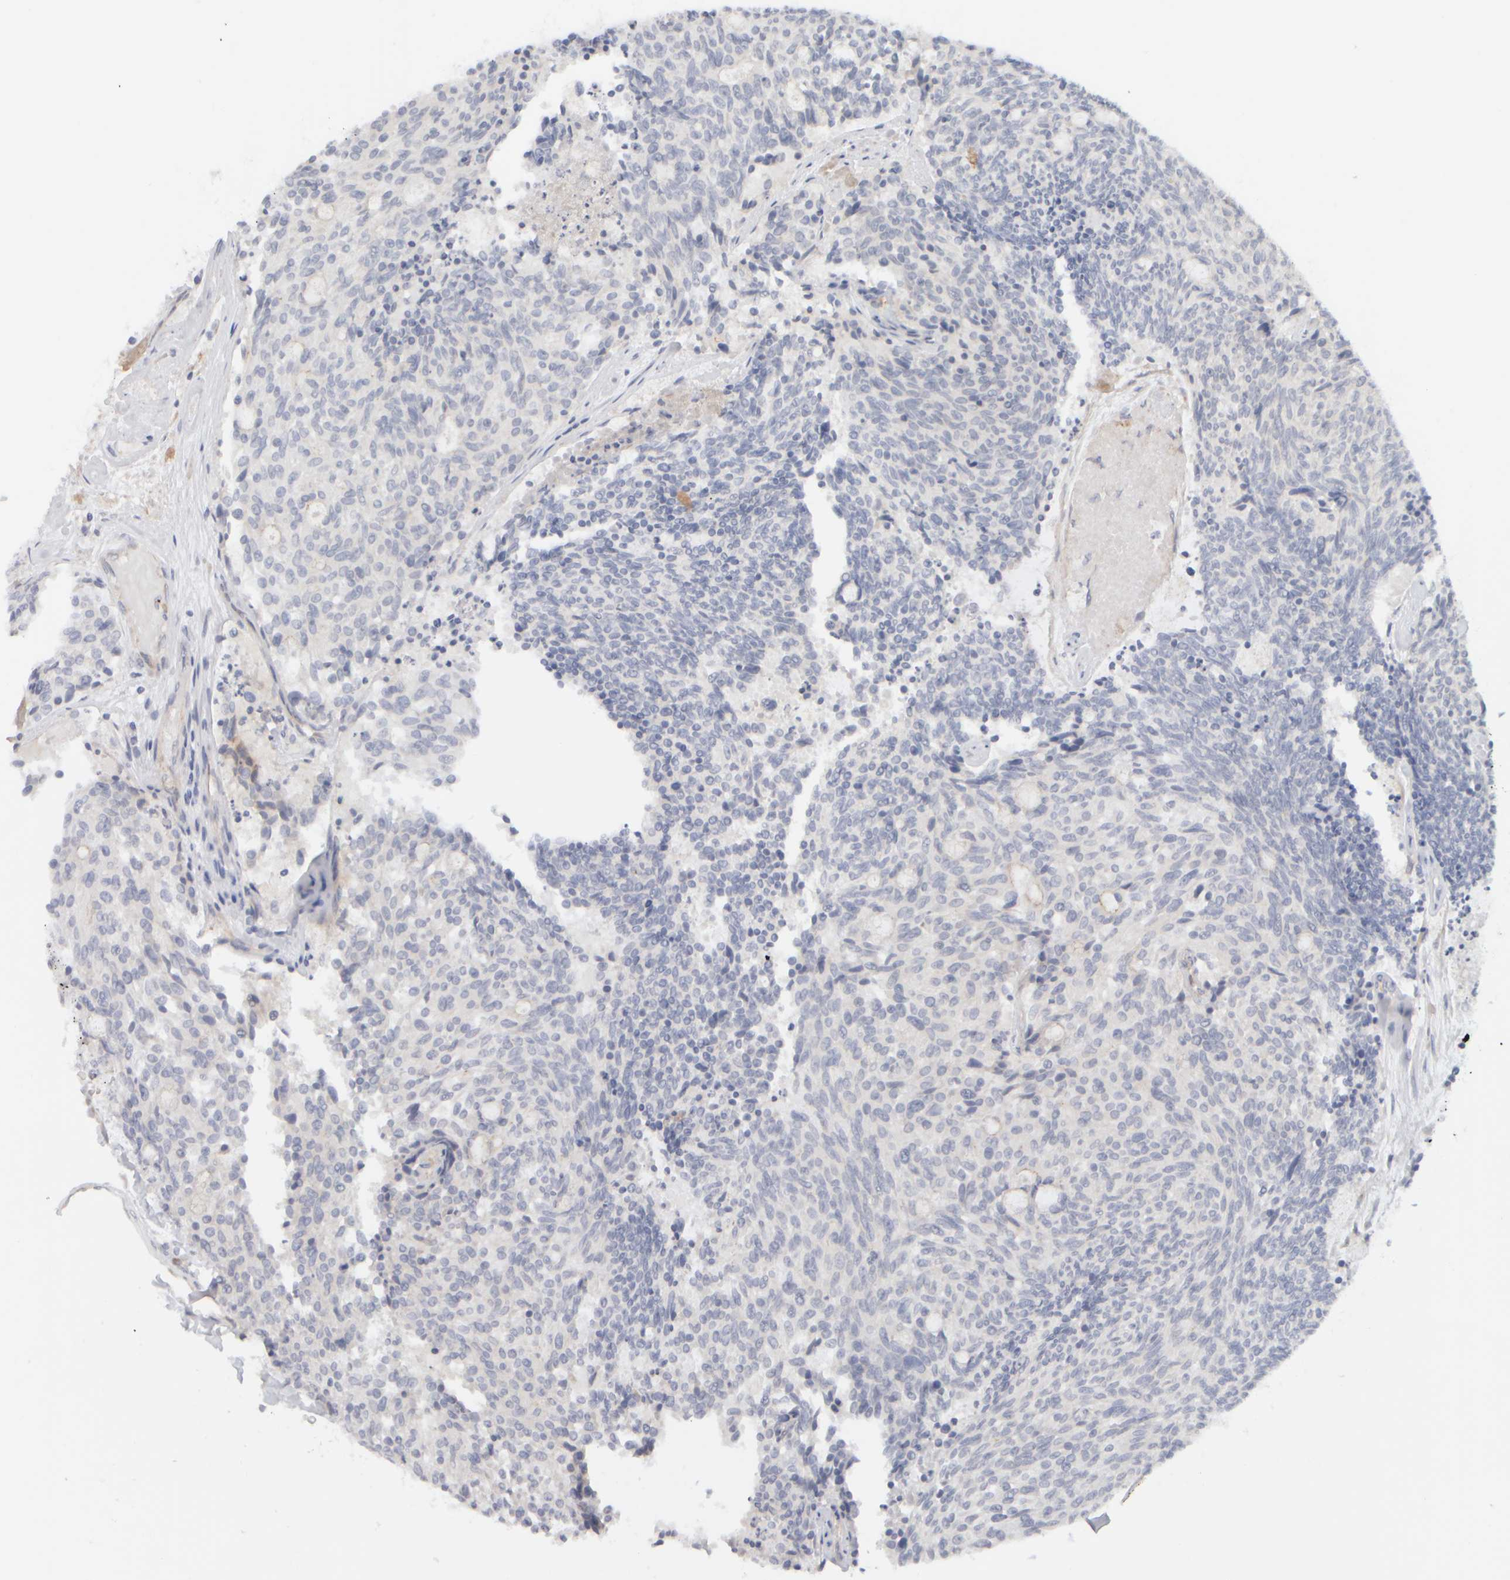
{"staining": {"intensity": "negative", "quantity": "none", "location": "none"}, "tissue": "carcinoid", "cell_type": "Tumor cells", "image_type": "cancer", "snomed": [{"axis": "morphology", "description": "Carcinoid, malignant, NOS"}, {"axis": "topography", "description": "Pancreas"}], "caption": "This is an IHC photomicrograph of carcinoid (malignant). There is no staining in tumor cells.", "gene": "GOPC", "patient": {"sex": "female", "age": 54}}